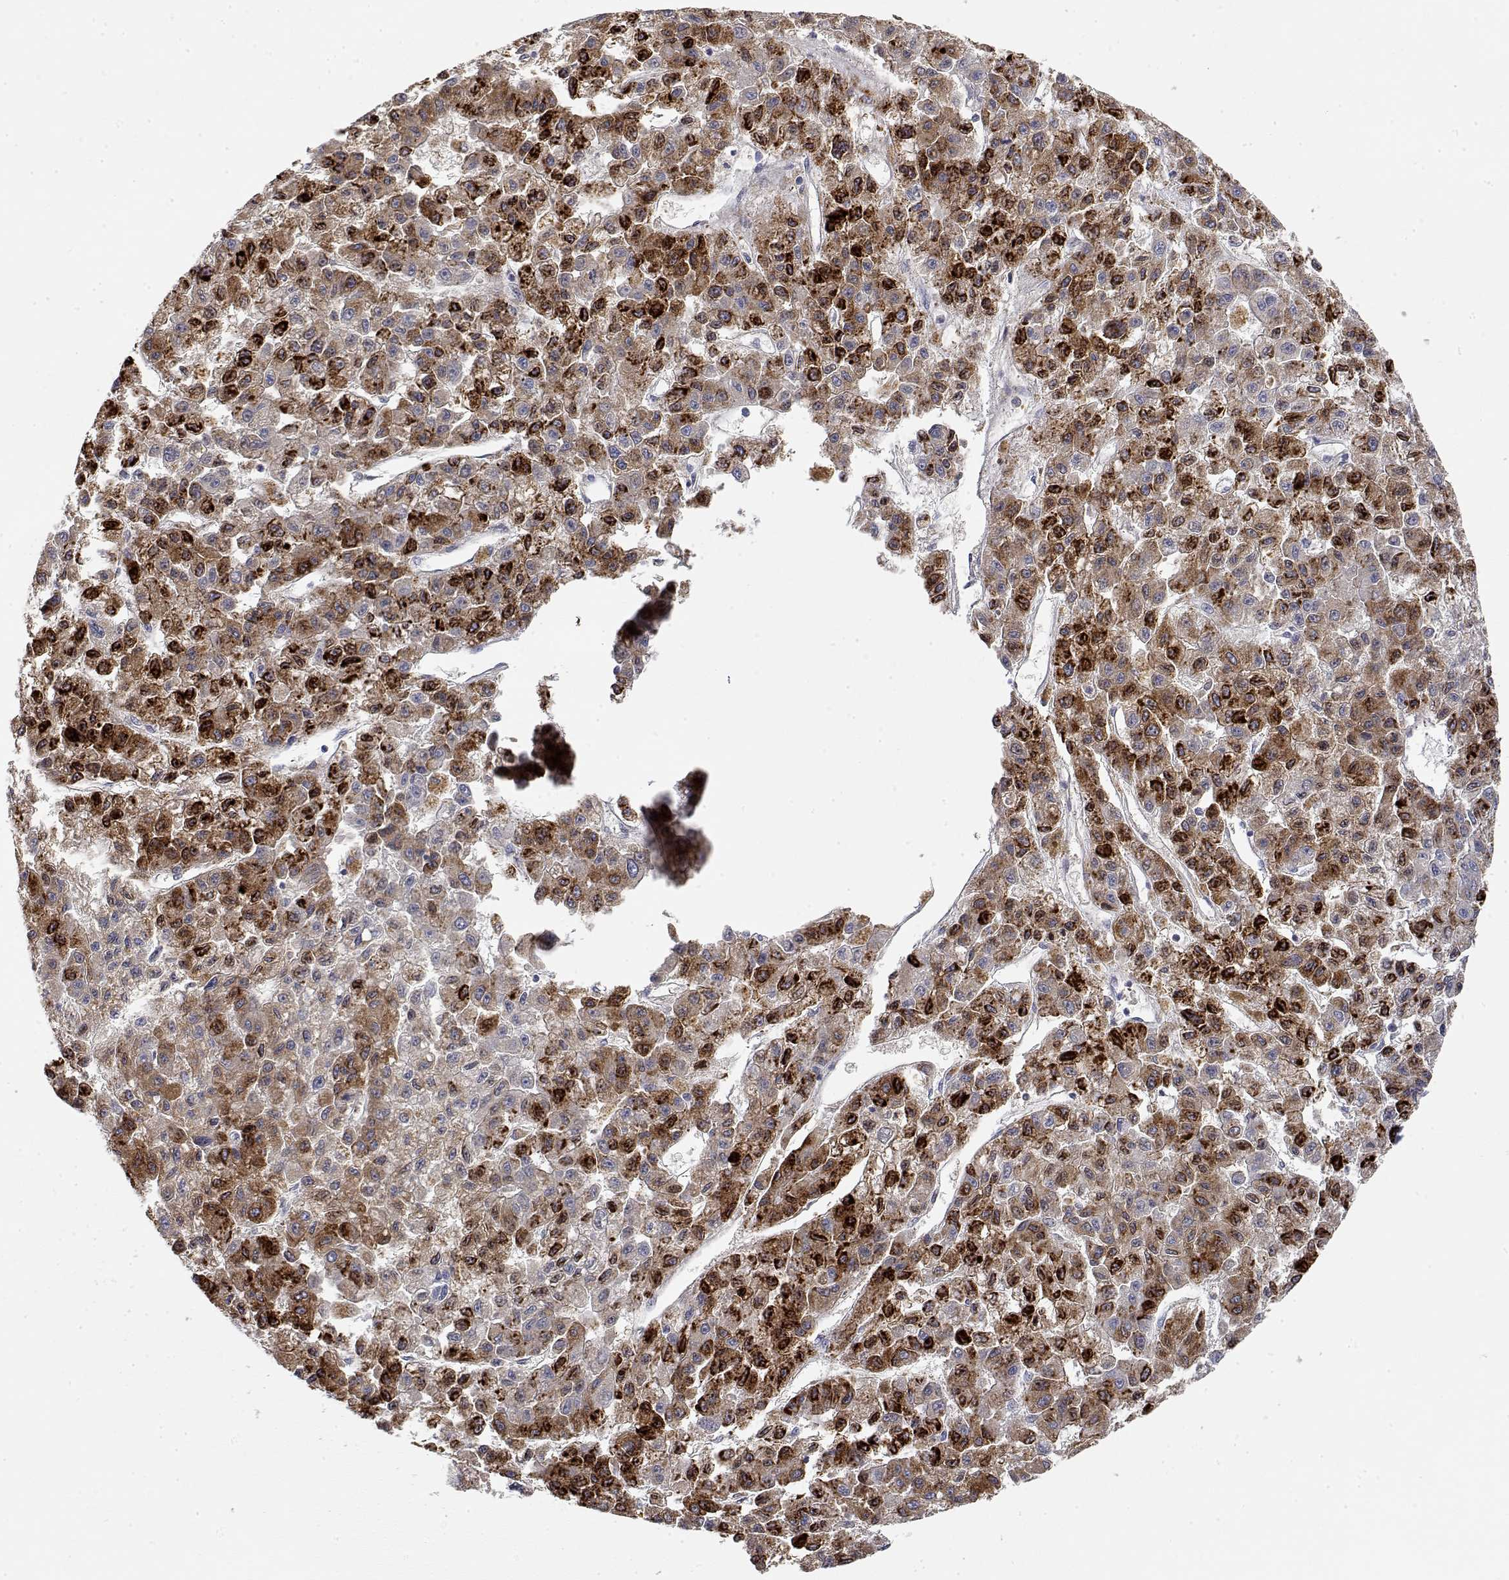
{"staining": {"intensity": "strong", "quantity": "25%-75%", "location": "cytoplasmic/membranous"}, "tissue": "liver cancer", "cell_type": "Tumor cells", "image_type": "cancer", "snomed": [{"axis": "morphology", "description": "Carcinoma, Hepatocellular, NOS"}, {"axis": "topography", "description": "Liver"}], "caption": "Protein expression analysis of liver cancer (hepatocellular carcinoma) displays strong cytoplasmic/membranous staining in about 25%-75% of tumor cells.", "gene": "LONRF3", "patient": {"sex": "male", "age": 70}}